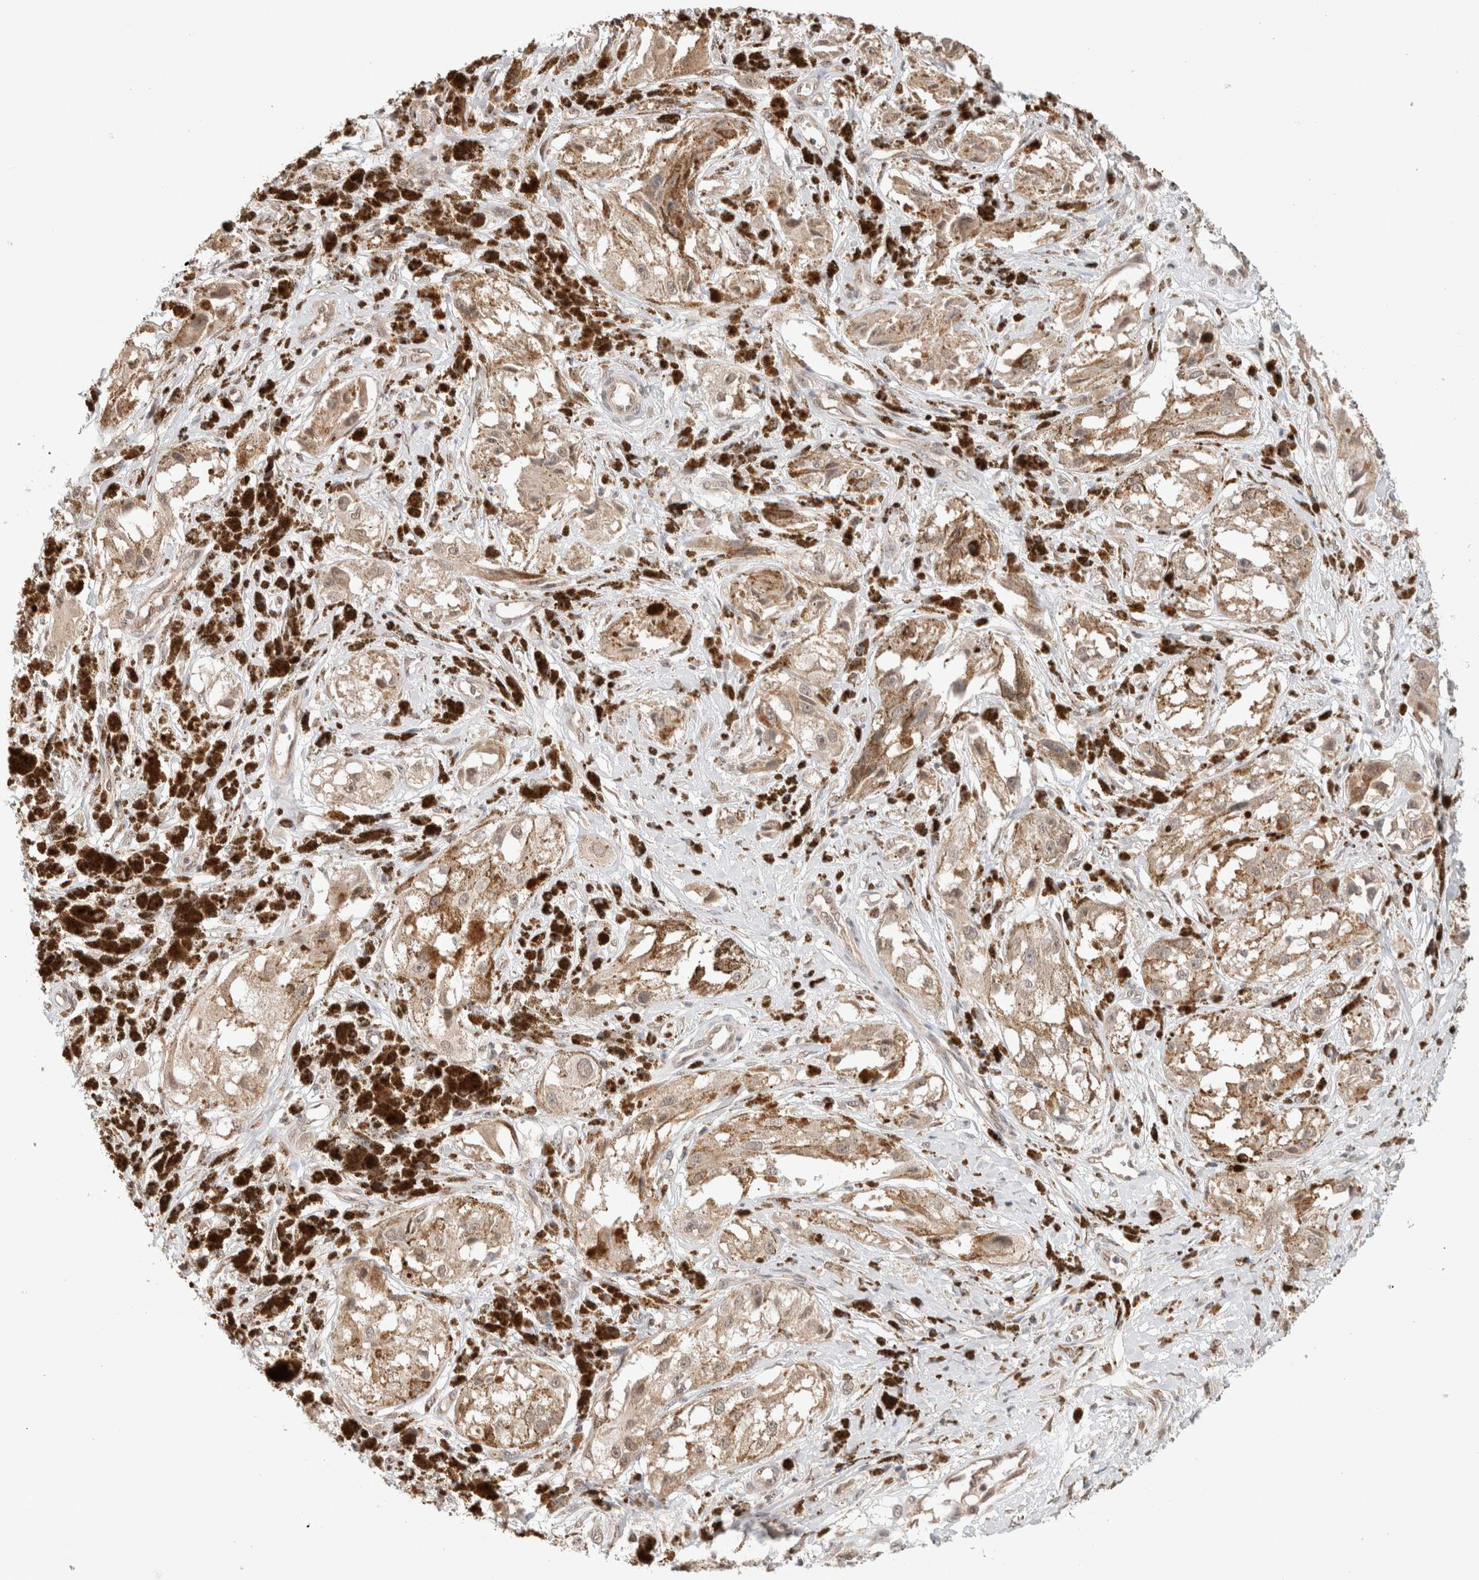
{"staining": {"intensity": "negative", "quantity": "none", "location": "none"}, "tissue": "melanoma", "cell_type": "Tumor cells", "image_type": "cancer", "snomed": [{"axis": "morphology", "description": "Malignant melanoma, NOS"}, {"axis": "topography", "description": "Skin"}], "caption": "Immunohistochemistry (IHC) image of neoplastic tissue: melanoma stained with DAB (3,3'-diaminobenzidine) demonstrates no significant protein expression in tumor cells.", "gene": "CA13", "patient": {"sex": "male", "age": 88}}